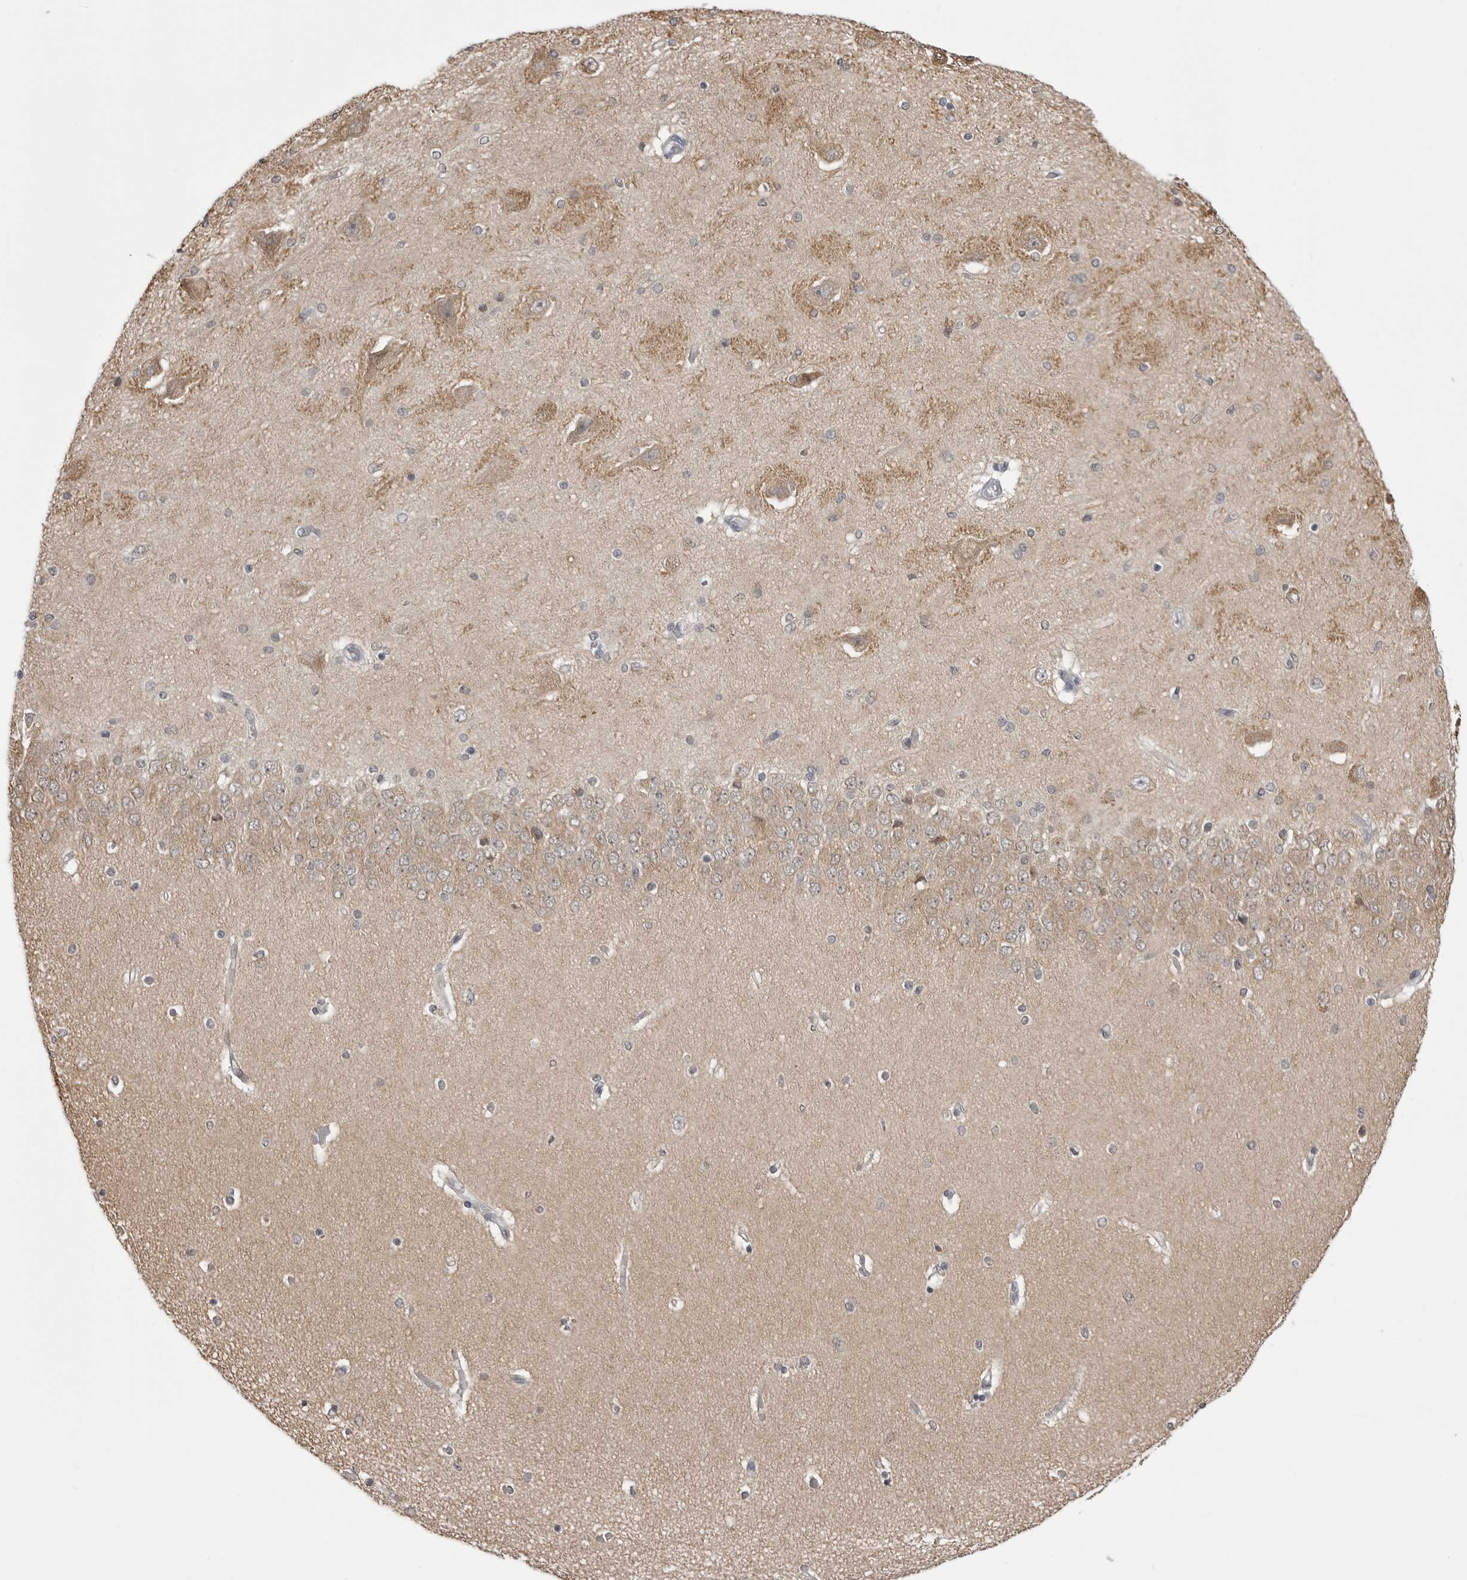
{"staining": {"intensity": "weak", "quantity": "<25%", "location": "cytoplasmic/membranous"}, "tissue": "hippocampus", "cell_type": "Glial cells", "image_type": "normal", "snomed": [{"axis": "morphology", "description": "Normal tissue, NOS"}, {"axis": "topography", "description": "Hippocampus"}], "caption": "IHC of normal hippocampus displays no positivity in glial cells.", "gene": "FH", "patient": {"sex": "female", "age": 54}}